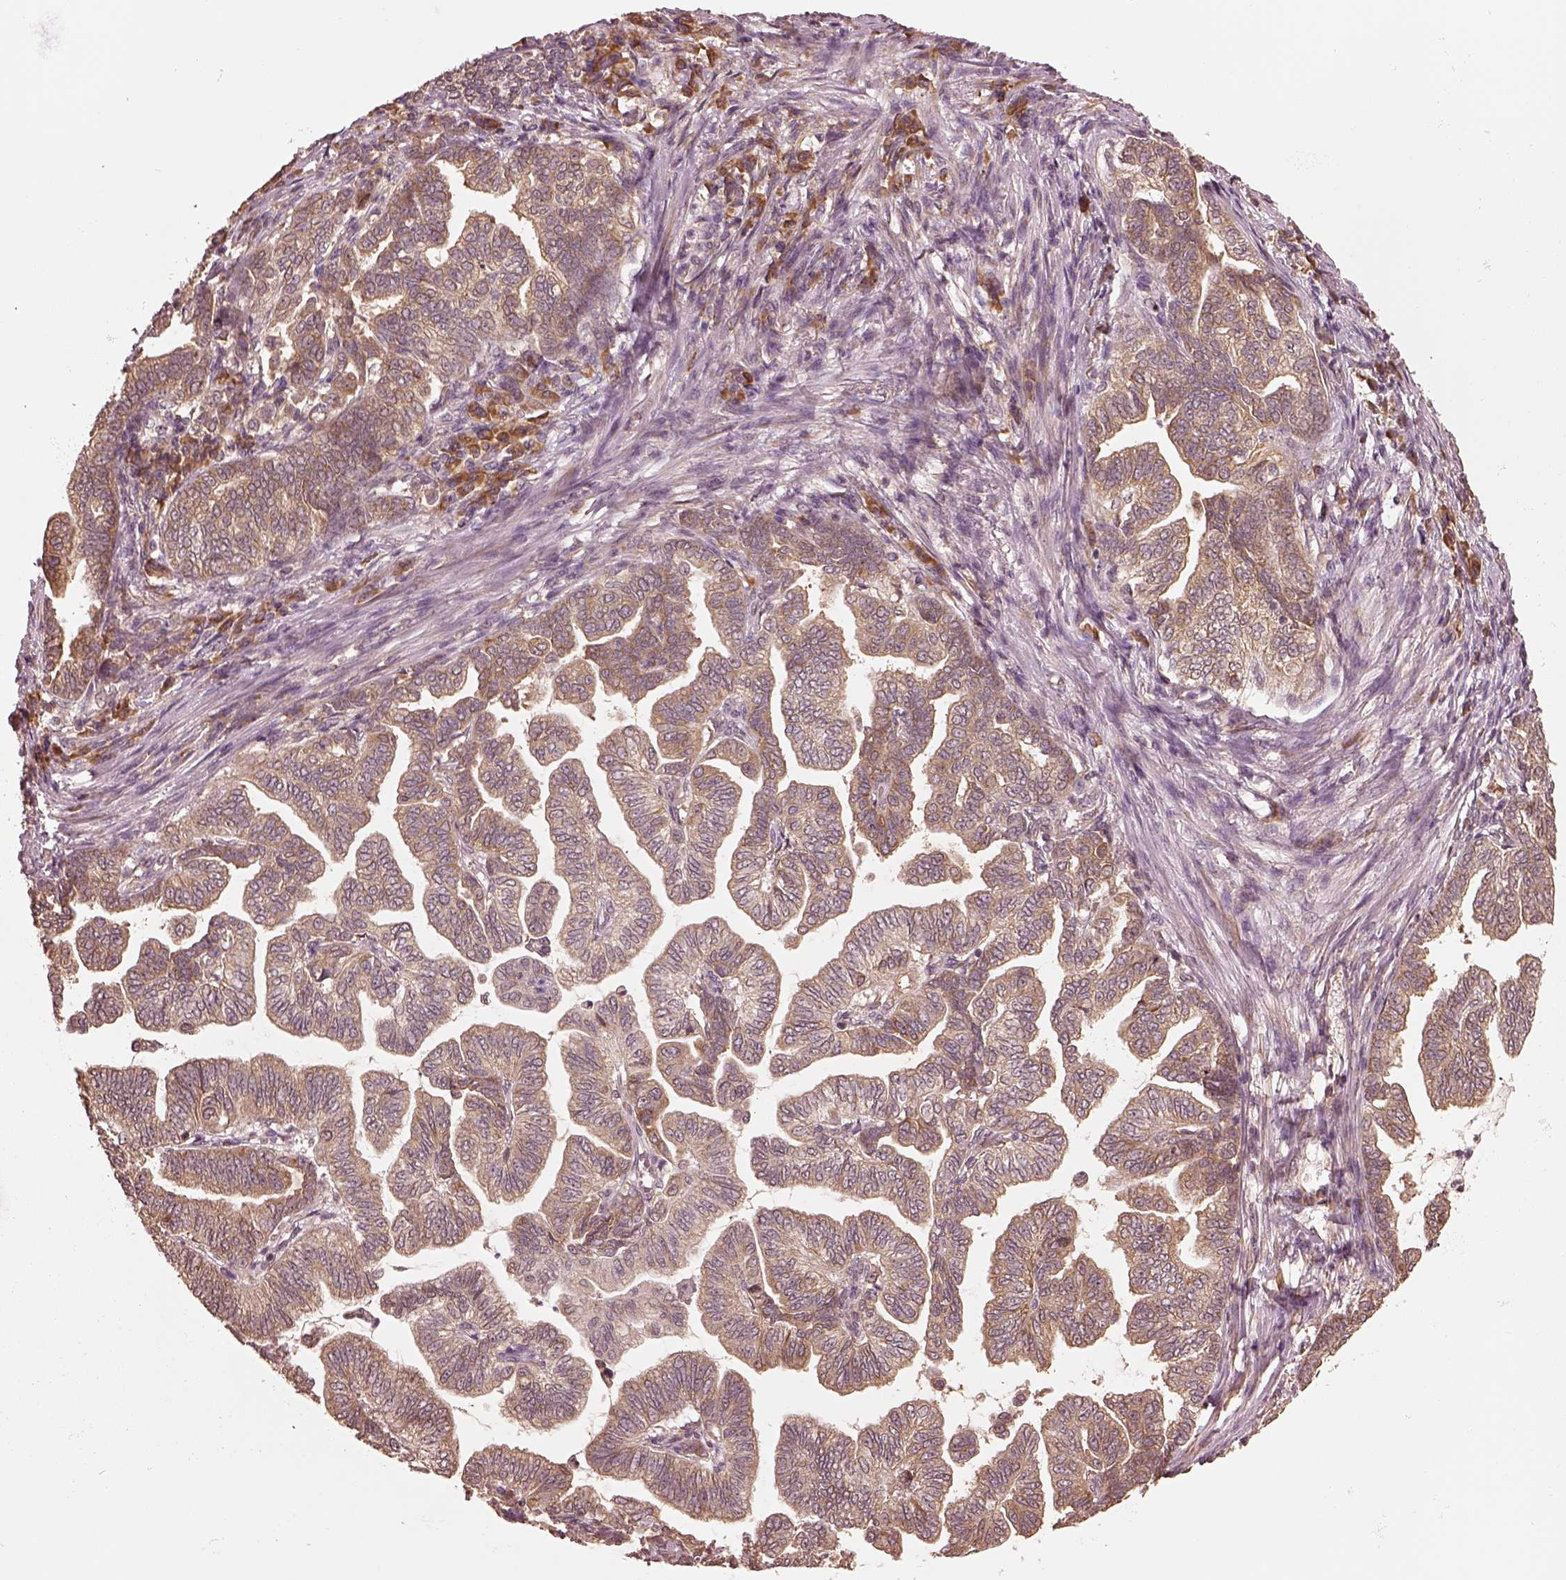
{"staining": {"intensity": "moderate", "quantity": ">75%", "location": "cytoplasmic/membranous"}, "tissue": "stomach cancer", "cell_type": "Tumor cells", "image_type": "cancer", "snomed": [{"axis": "morphology", "description": "Adenocarcinoma, NOS"}, {"axis": "topography", "description": "Stomach"}], "caption": "Immunohistochemical staining of adenocarcinoma (stomach) shows medium levels of moderate cytoplasmic/membranous staining in approximately >75% of tumor cells.", "gene": "RPS5", "patient": {"sex": "male", "age": 83}}